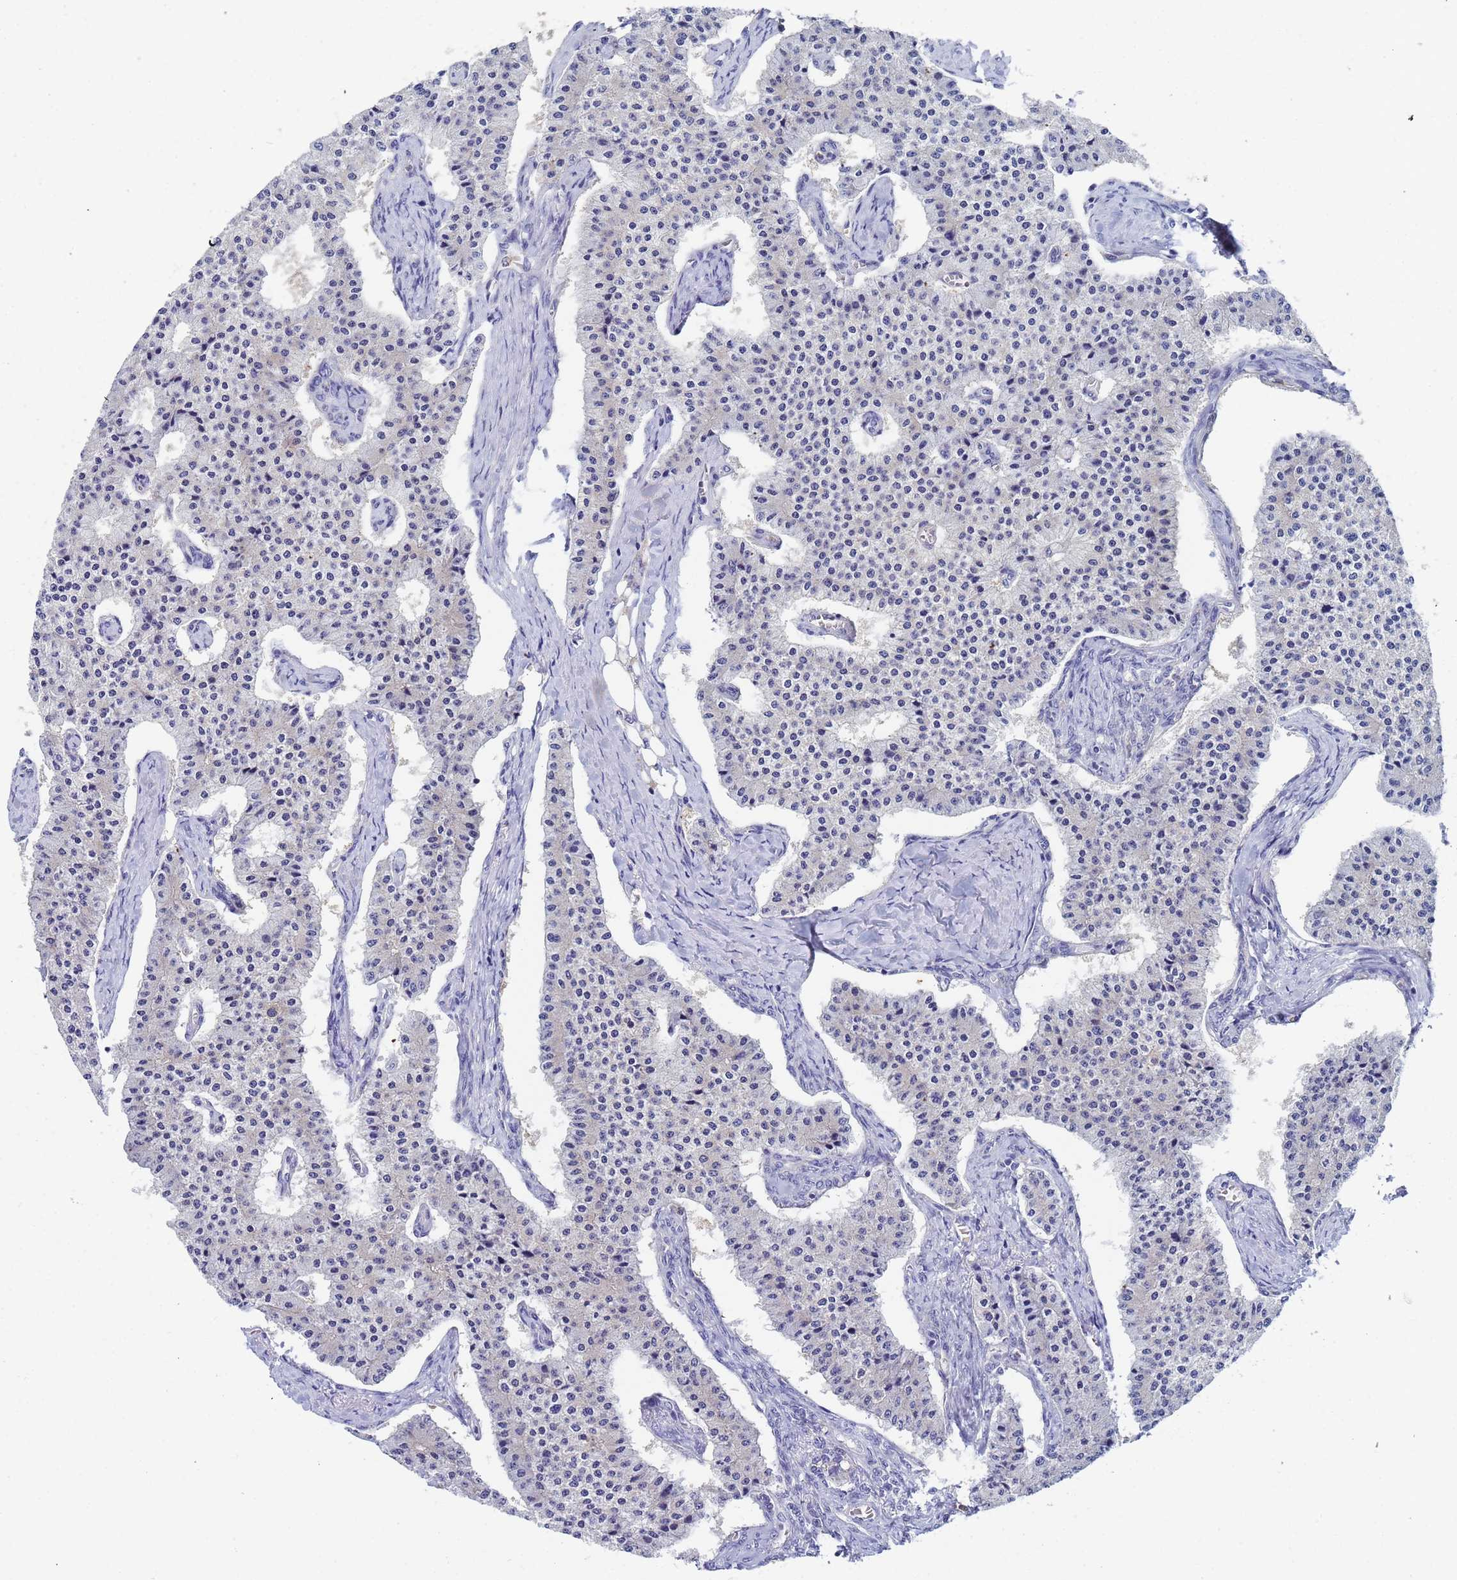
{"staining": {"intensity": "negative", "quantity": "none", "location": "none"}, "tissue": "carcinoid", "cell_type": "Tumor cells", "image_type": "cancer", "snomed": [{"axis": "morphology", "description": "Carcinoid, malignant, NOS"}, {"axis": "topography", "description": "Colon"}], "caption": "A micrograph of human carcinoid (malignant) is negative for staining in tumor cells.", "gene": "TTLL11", "patient": {"sex": "female", "age": 52}}